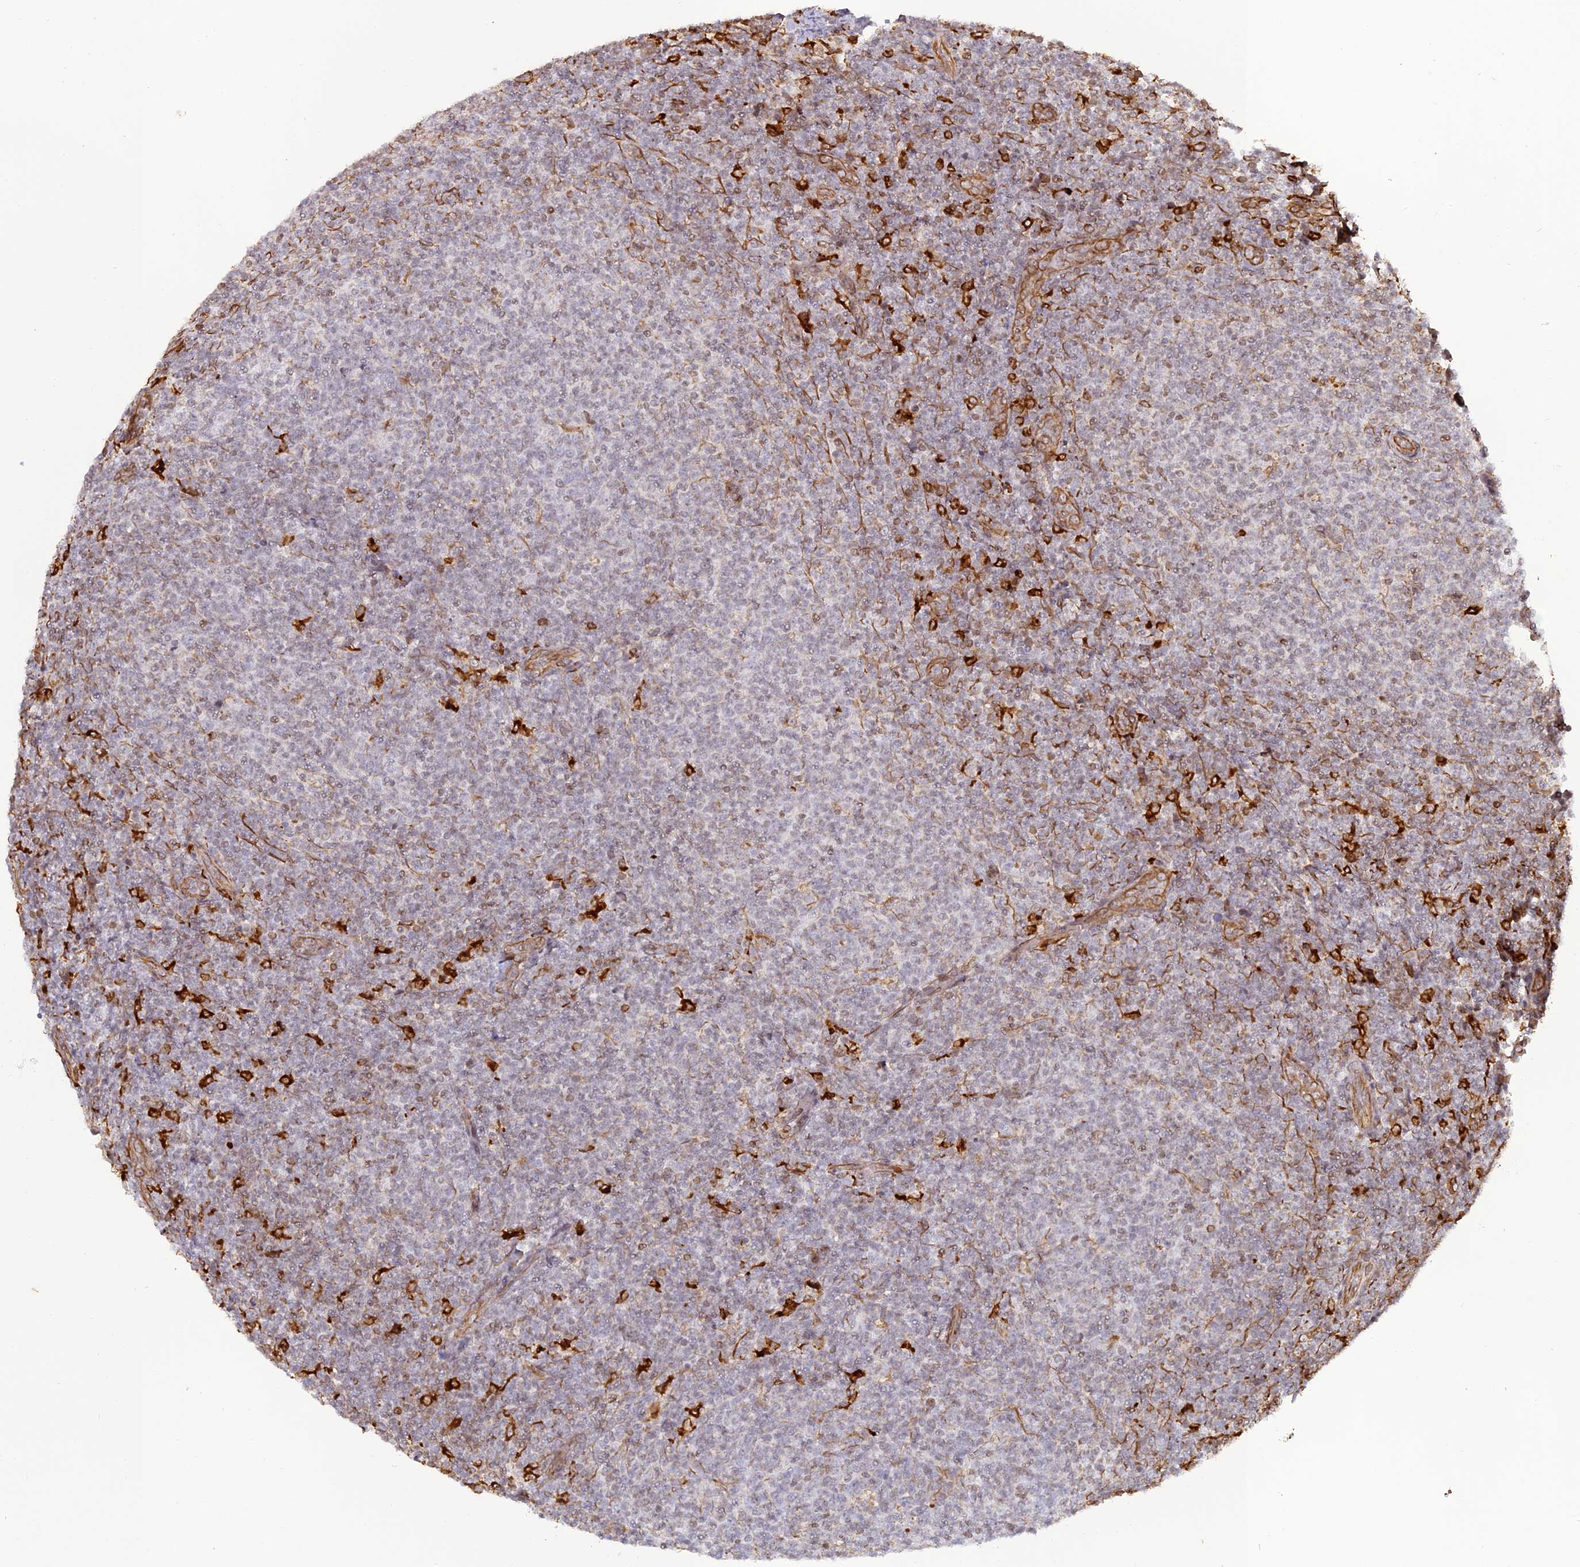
{"staining": {"intensity": "negative", "quantity": "none", "location": "none"}, "tissue": "lymphoma", "cell_type": "Tumor cells", "image_type": "cancer", "snomed": [{"axis": "morphology", "description": "Malignant lymphoma, non-Hodgkin's type, Low grade"}, {"axis": "topography", "description": "Lymph node"}], "caption": "Low-grade malignant lymphoma, non-Hodgkin's type was stained to show a protein in brown. There is no significant staining in tumor cells.", "gene": "APOBR", "patient": {"sex": "male", "age": 66}}